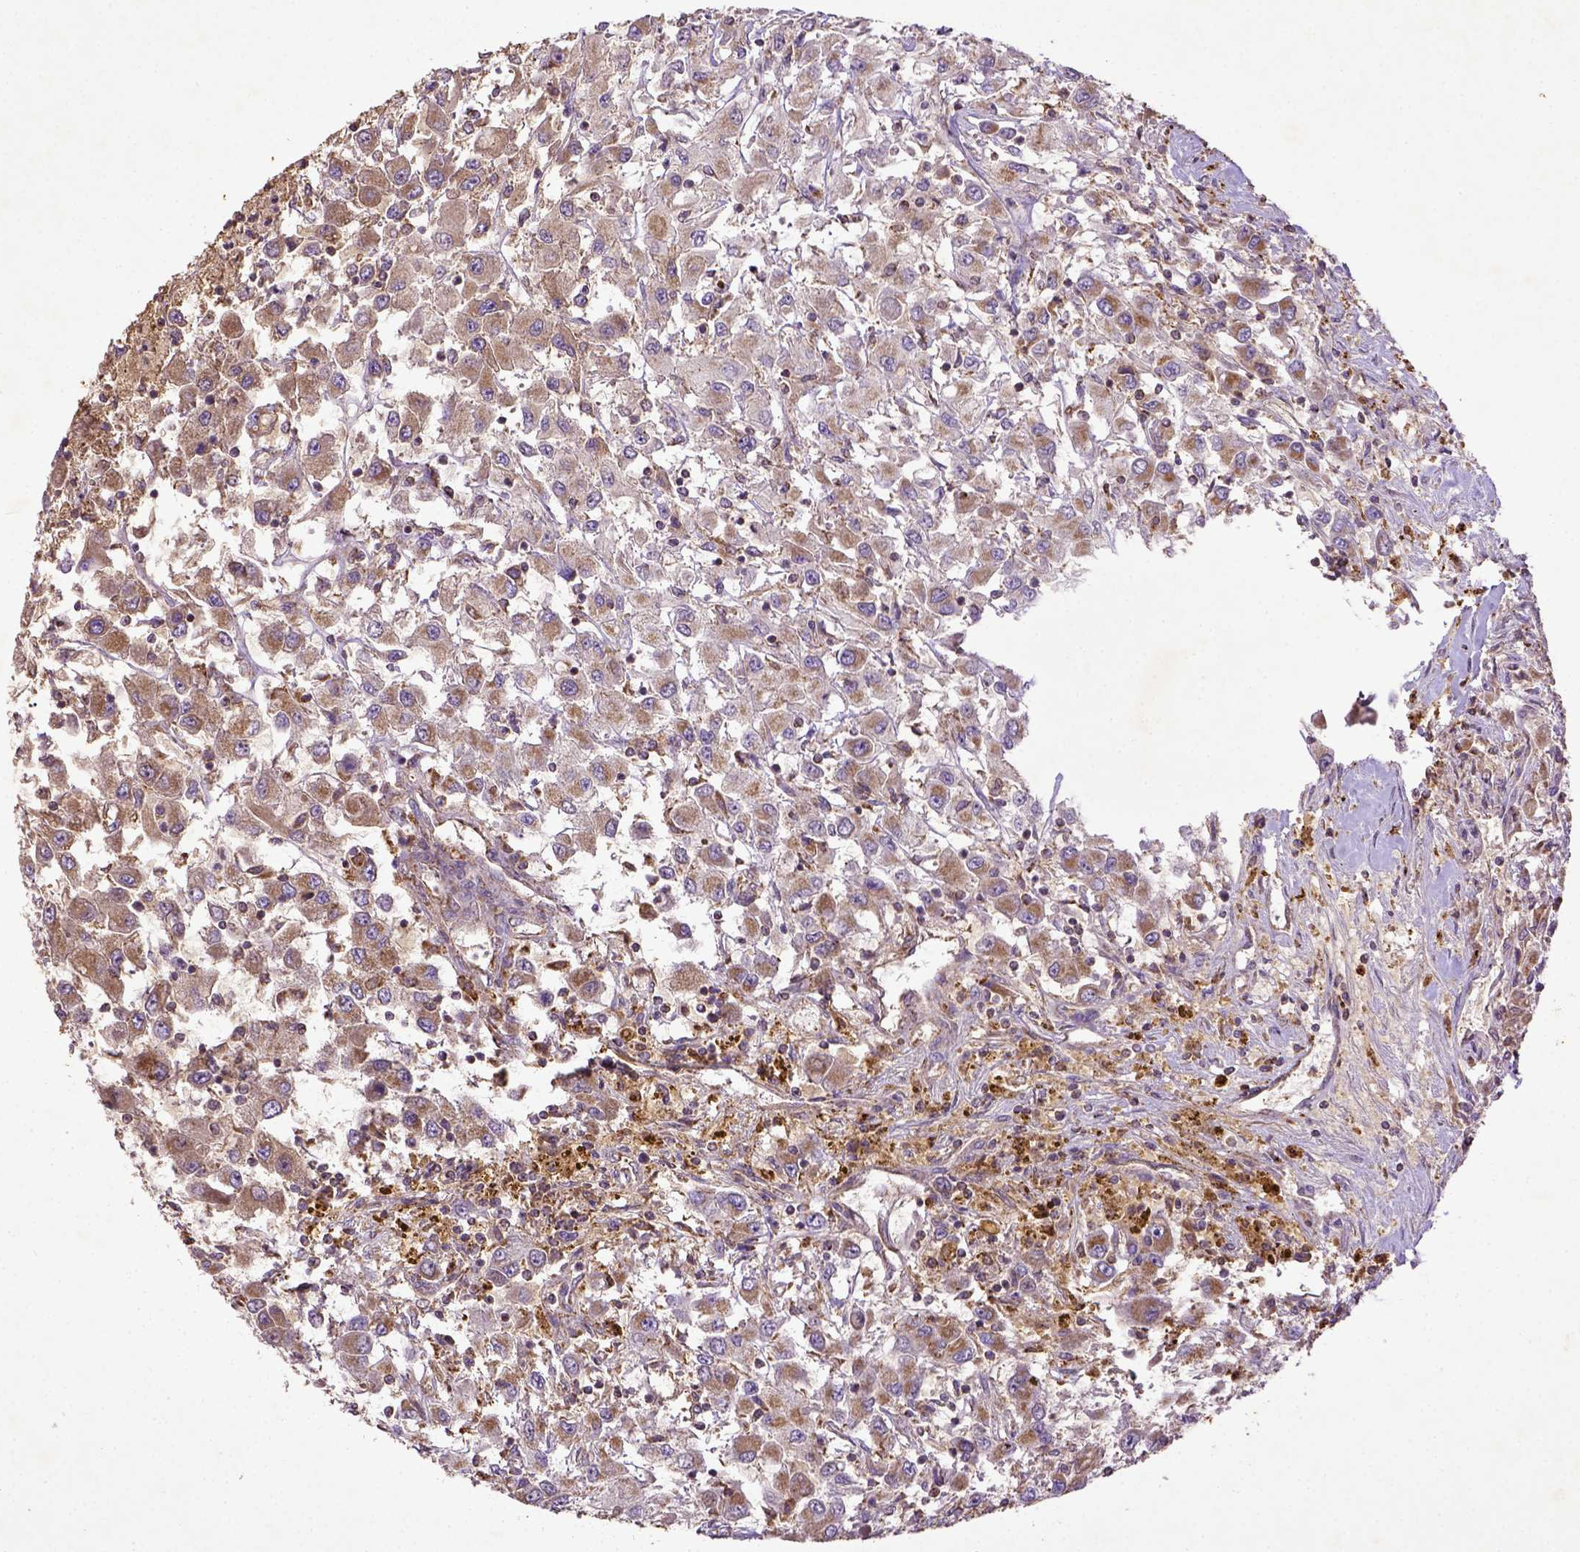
{"staining": {"intensity": "weak", "quantity": ">75%", "location": "cytoplasmic/membranous"}, "tissue": "renal cancer", "cell_type": "Tumor cells", "image_type": "cancer", "snomed": [{"axis": "morphology", "description": "Adenocarcinoma, NOS"}, {"axis": "topography", "description": "Kidney"}], "caption": "About >75% of tumor cells in human adenocarcinoma (renal) show weak cytoplasmic/membranous protein staining as visualized by brown immunohistochemical staining.", "gene": "MT-CO1", "patient": {"sex": "female", "age": 67}}